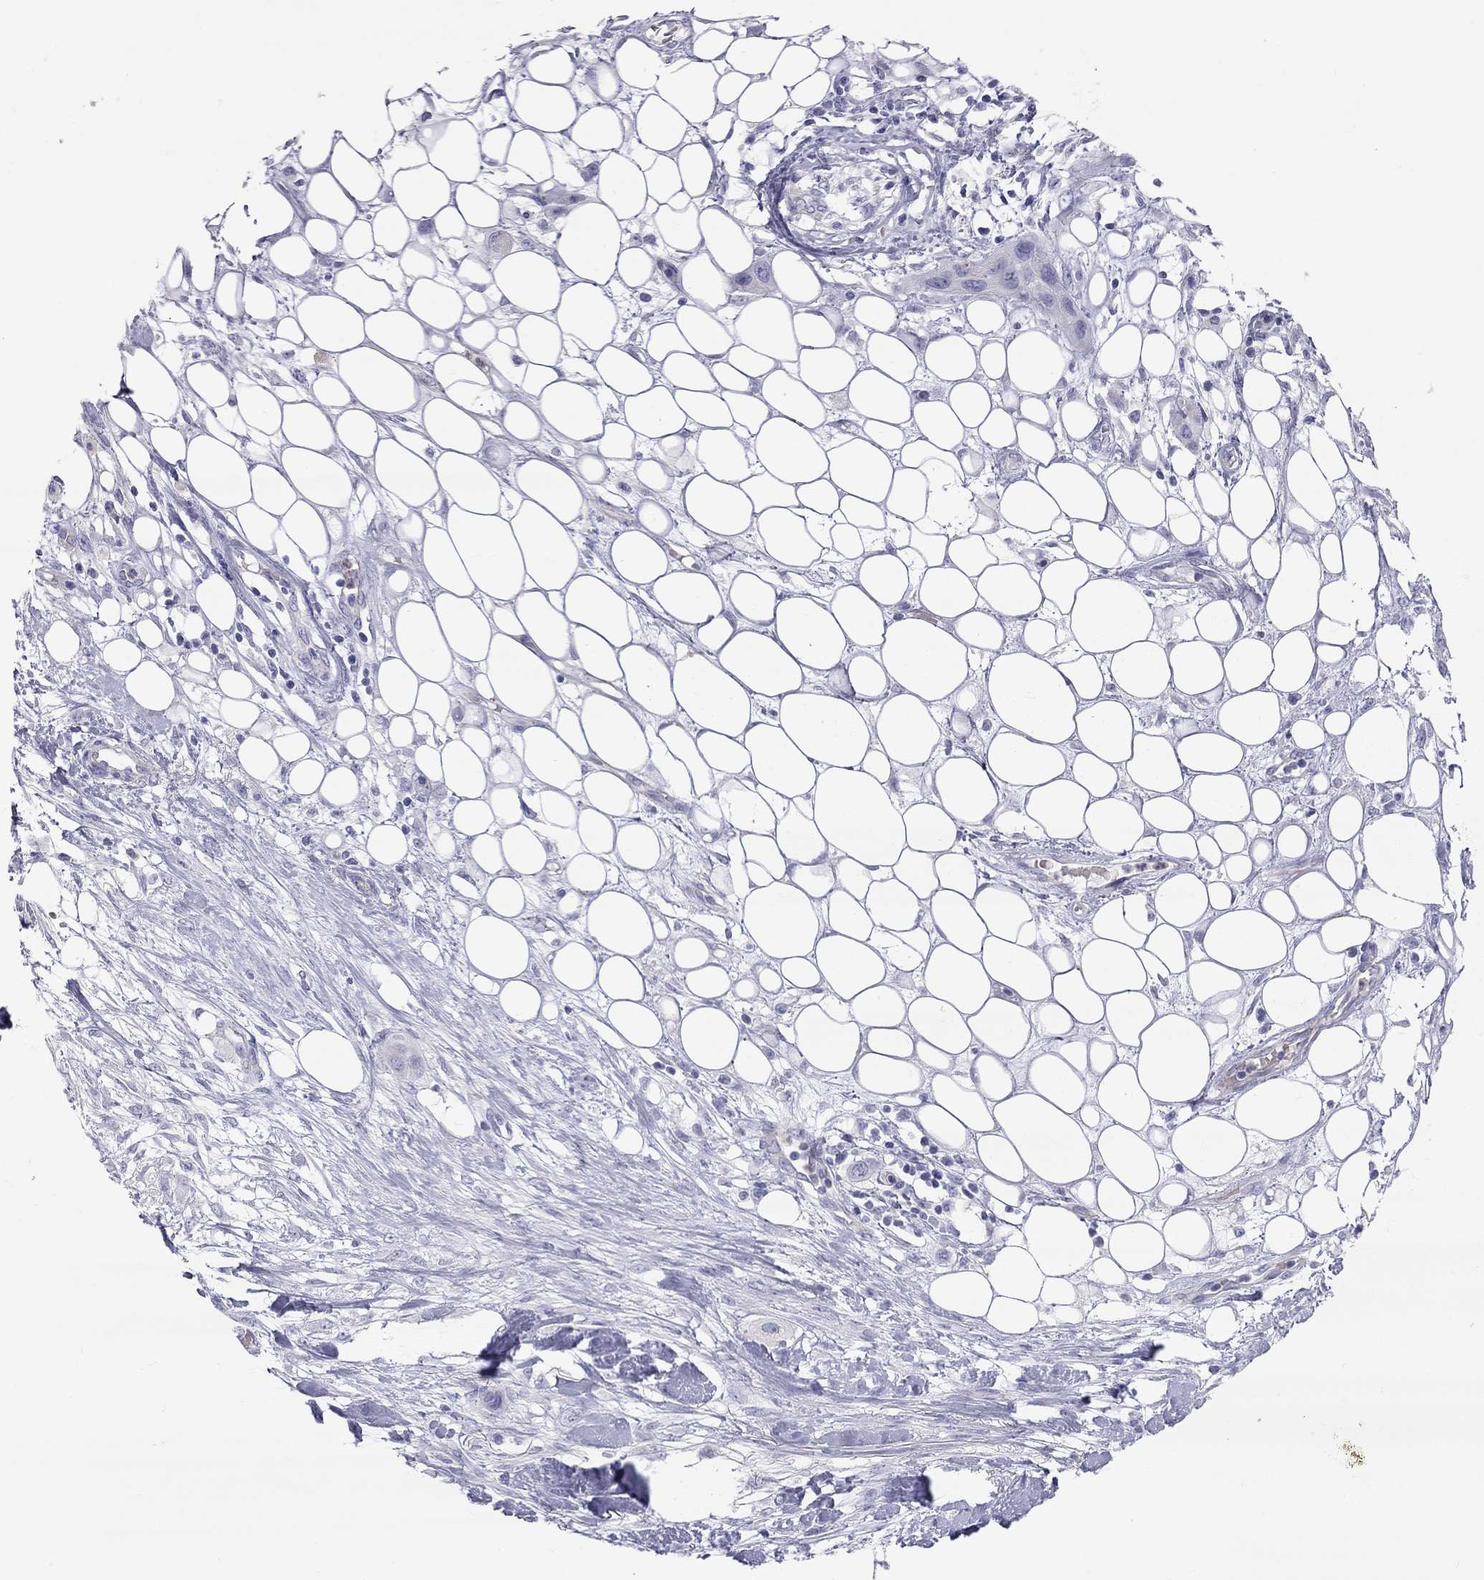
{"staining": {"intensity": "negative", "quantity": "none", "location": "none"}, "tissue": "skin cancer", "cell_type": "Tumor cells", "image_type": "cancer", "snomed": [{"axis": "morphology", "description": "Squamous cell carcinoma, NOS"}, {"axis": "topography", "description": "Skin"}], "caption": "DAB (3,3'-diaminobenzidine) immunohistochemical staining of skin cancer reveals no significant positivity in tumor cells.", "gene": "TDRD6", "patient": {"sex": "male", "age": 79}}